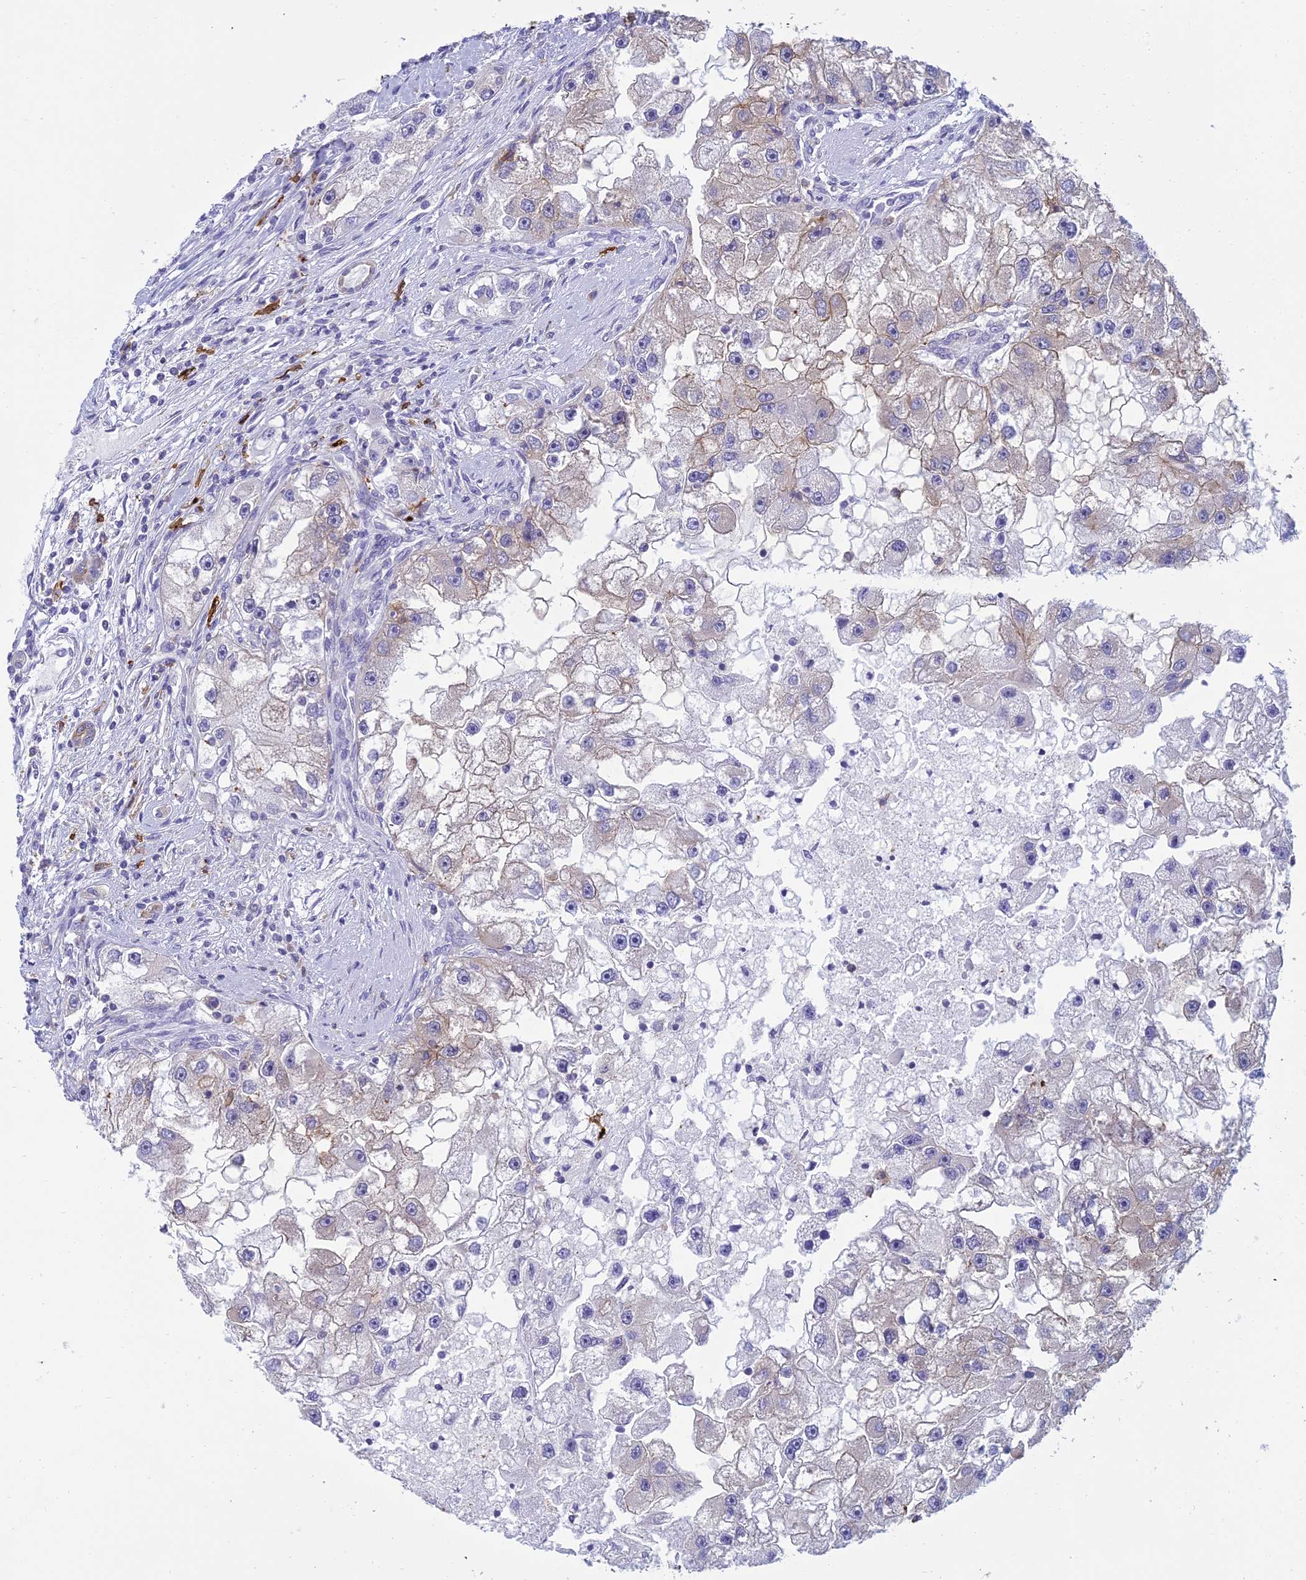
{"staining": {"intensity": "negative", "quantity": "none", "location": "none"}, "tissue": "renal cancer", "cell_type": "Tumor cells", "image_type": "cancer", "snomed": [{"axis": "morphology", "description": "Adenocarcinoma, NOS"}, {"axis": "topography", "description": "Kidney"}], "caption": "Renal adenocarcinoma was stained to show a protein in brown. There is no significant positivity in tumor cells. (Stains: DAB immunohistochemistry with hematoxylin counter stain, Microscopy: brightfield microscopy at high magnification).", "gene": "UBE2G1", "patient": {"sex": "male", "age": 63}}